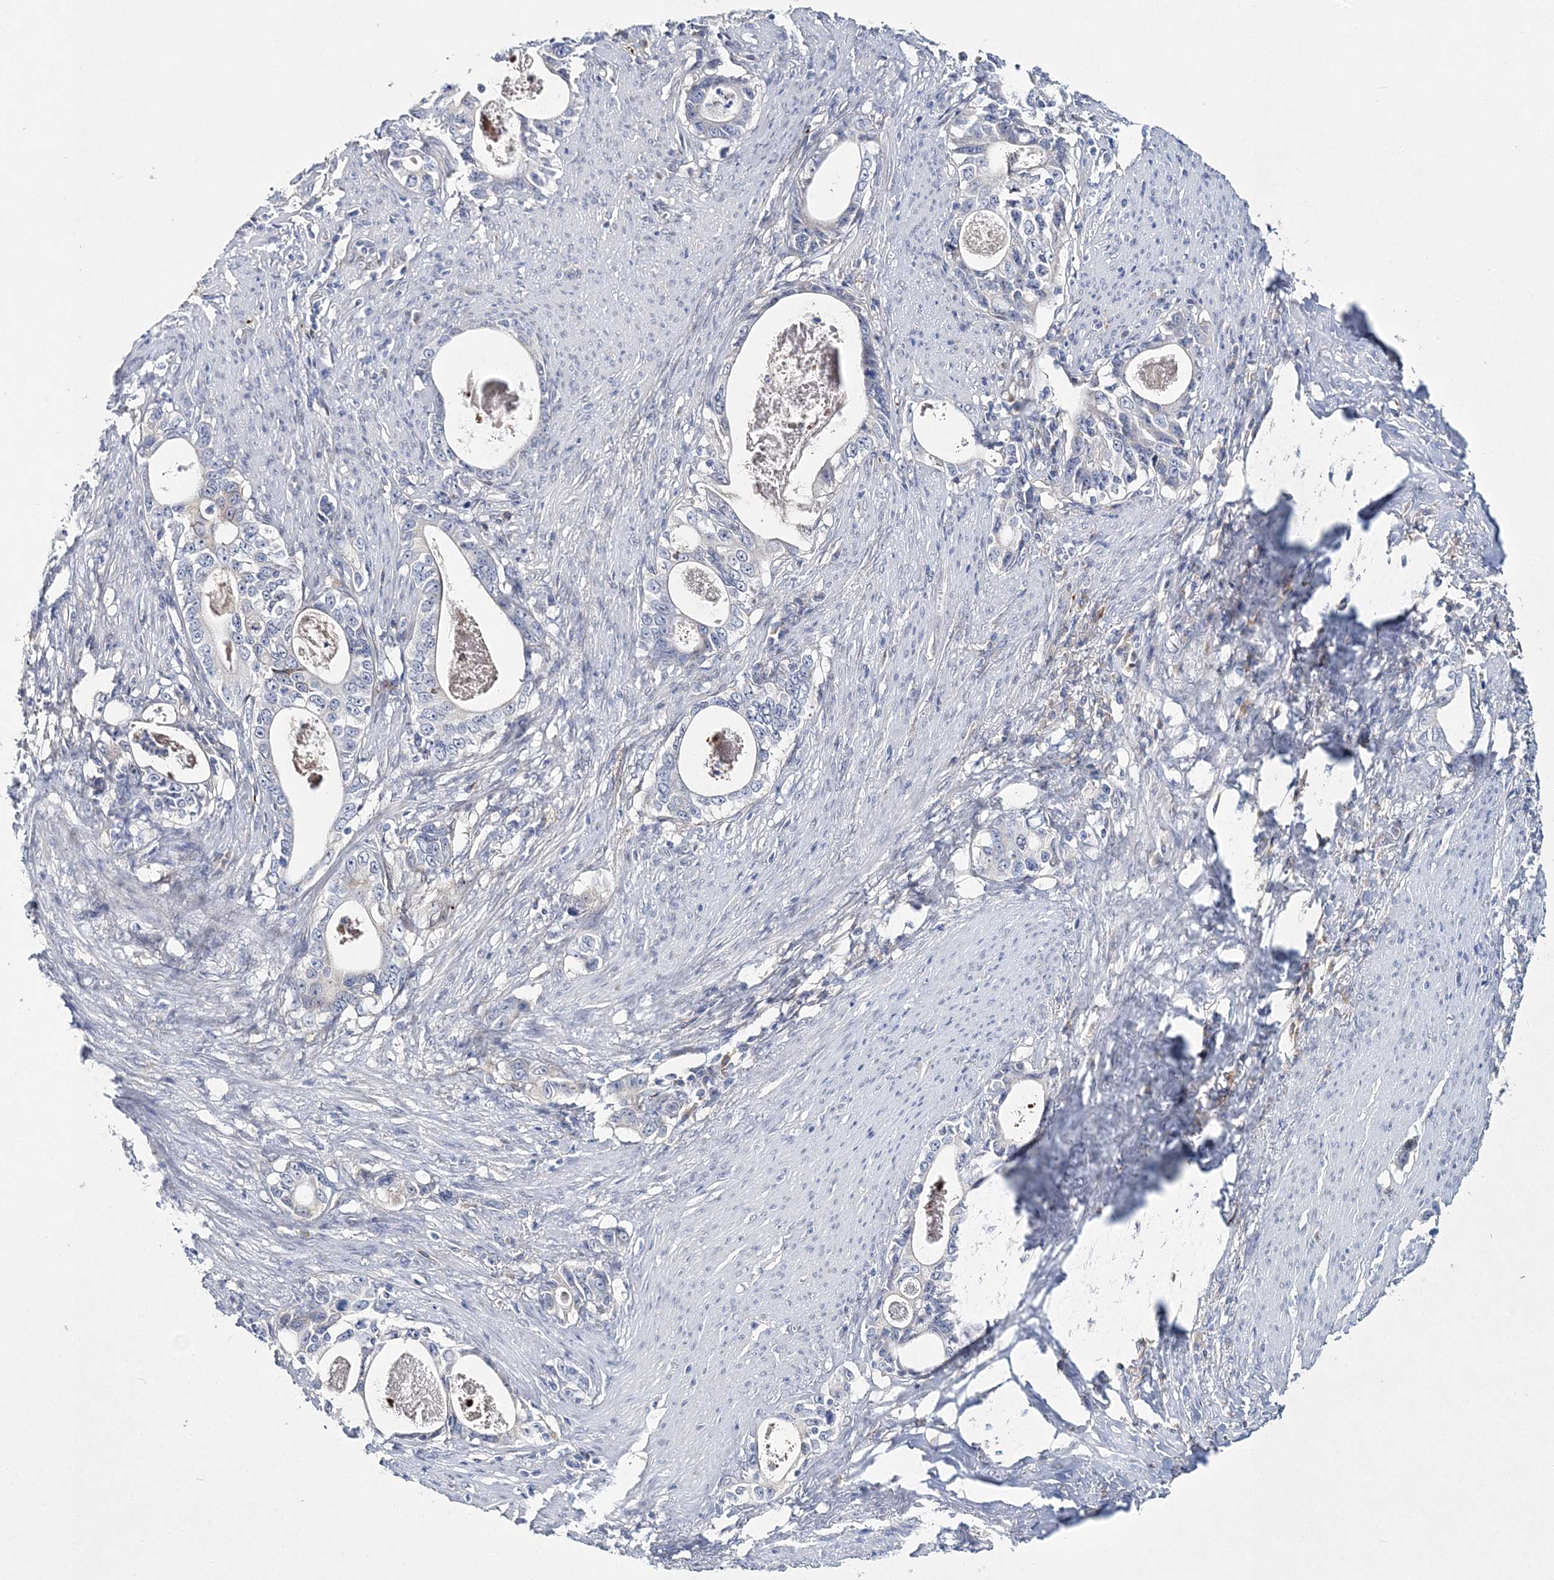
{"staining": {"intensity": "negative", "quantity": "none", "location": "none"}, "tissue": "stomach cancer", "cell_type": "Tumor cells", "image_type": "cancer", "snomed": [{"axis": "morphology", "description": "Adenocarcinoma, NOS"}, {"axis": "topography", "description": "Stomach, lower"}], "caption": "An immunohistochemistry photomicrograph of stomach adenocarcinoma is shown. There is no staining in tumor cells of stomach adenocarcinoma.", "gene": "MYOZ2", "patient": {"sex": "female", "age": 72}}